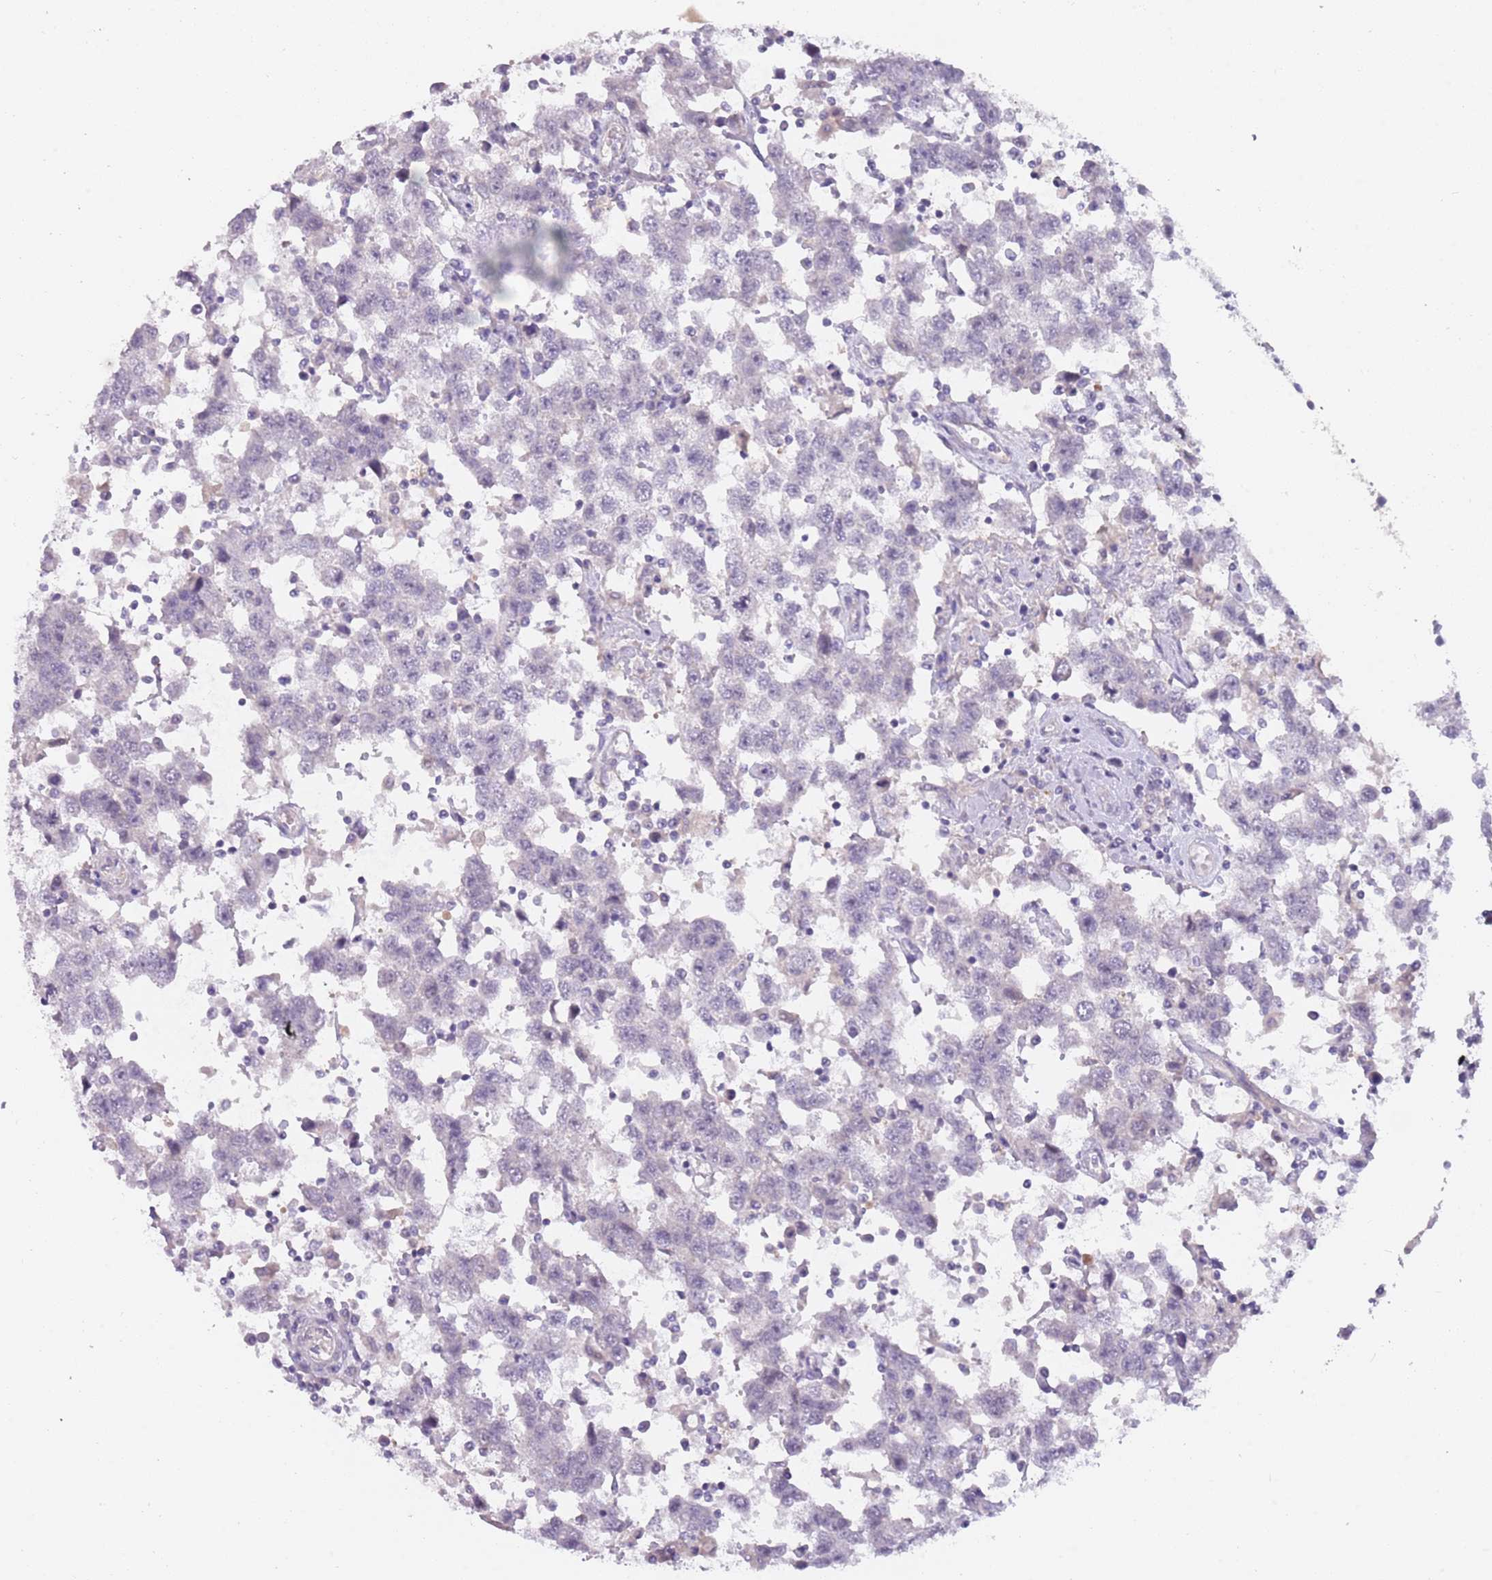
{"staining": {"intensity": "negative", "quantity": "none", "location": "none"}, "tissue": "testis cancer", "cell_type": "Tumor cells", "image_type": "cancer", "snomed": [{"axis": "morphology", "description": "Seminoma, NOS"}, {"axis": "topography", "description": "Testis"}], "caption": "Tumor cells are negative for brown protein staining in testis seminoma.", "gene": "DDX4", "patient": {"sex": "male", "age": 41}}